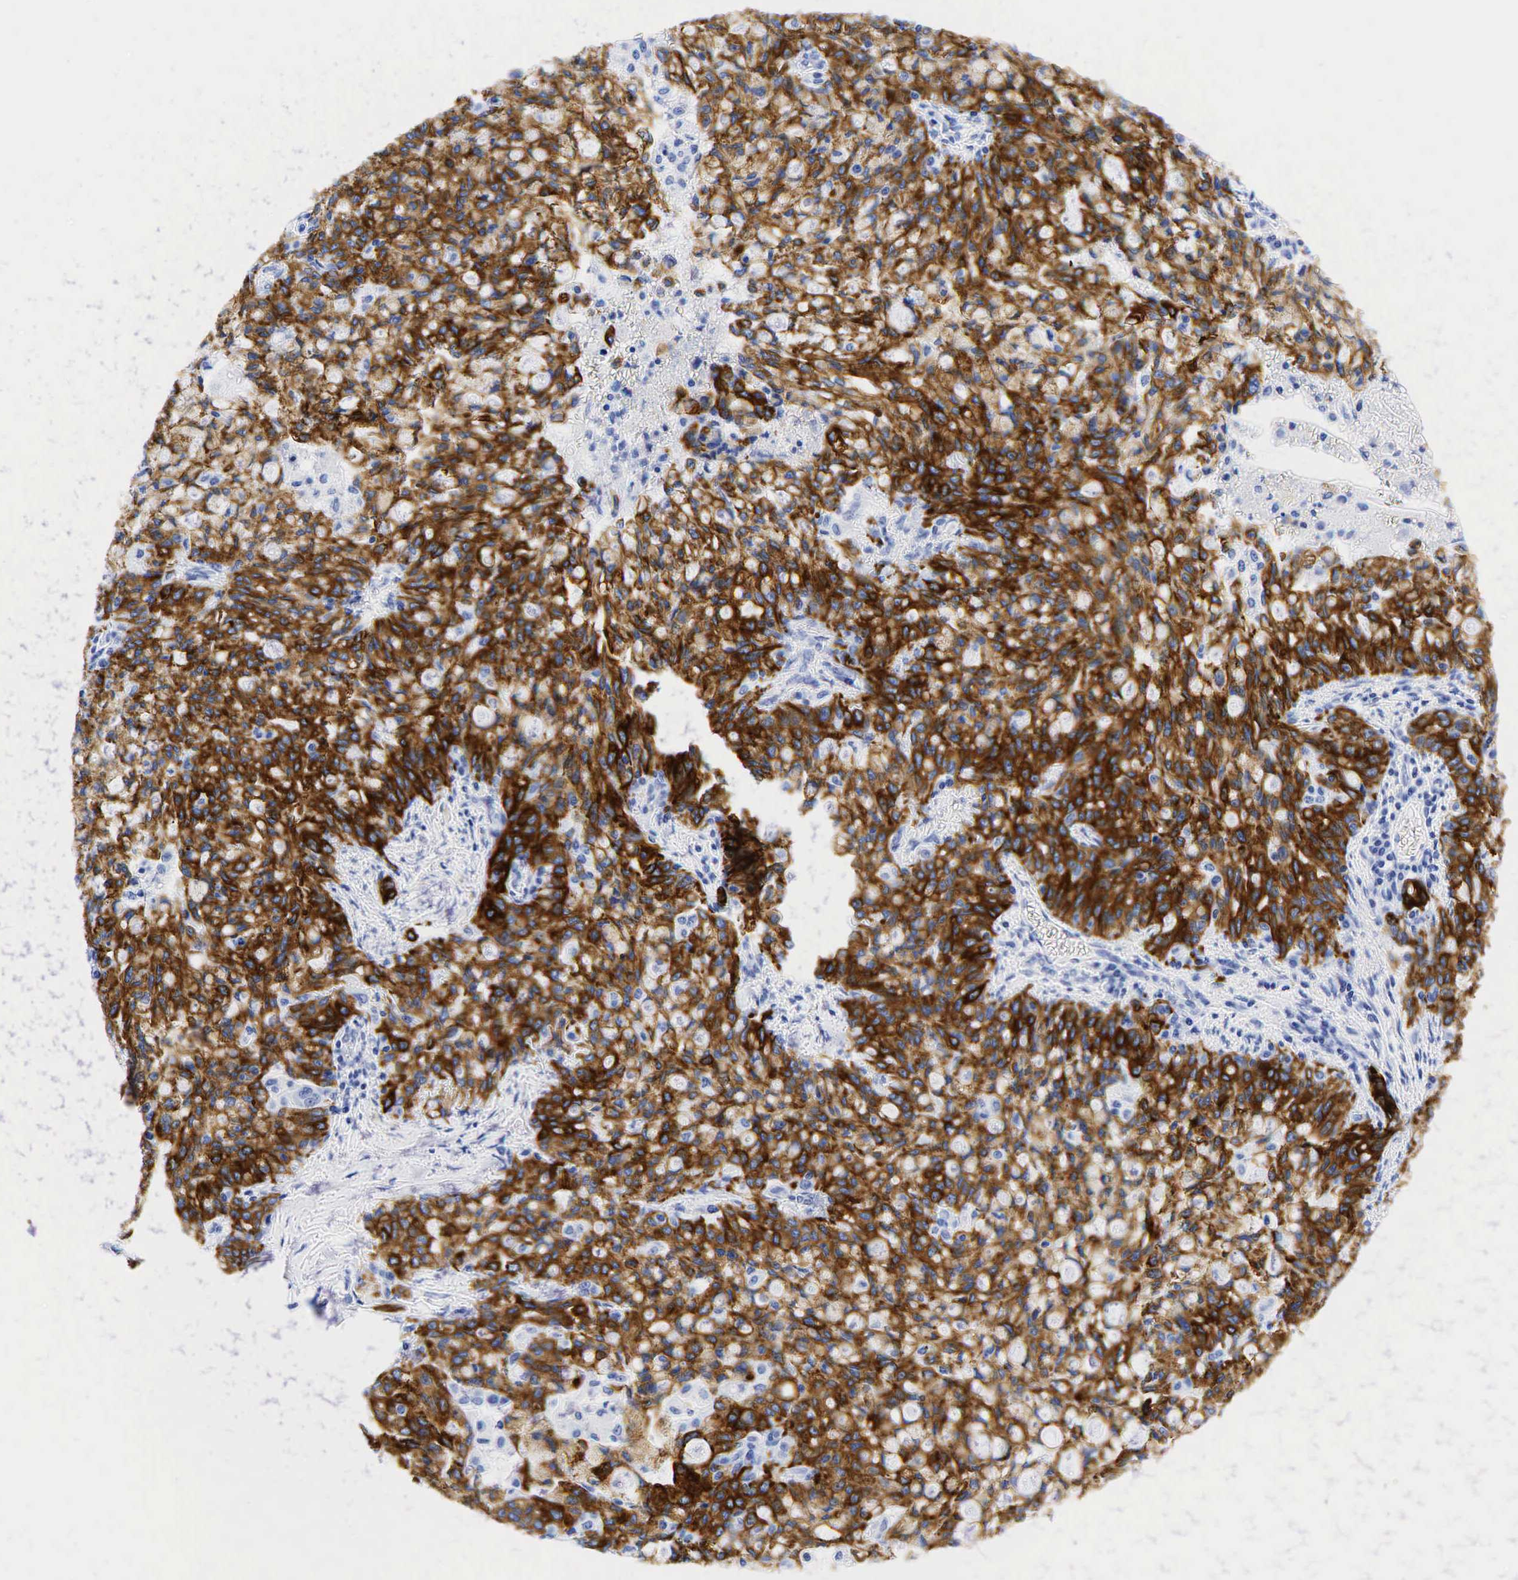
{"staining": {"intensity": "strong", "quantity": ">75%", "location": "cytoplasmic/membranous"}, "tissue": "lung cancer", "cell_type": "Tumor cells", "image_type": "cancer", "snomed": [{"axis": "morphology", "description": "Adenocarcinoma, NOS"}, {"axis": "topography", "description": "Lung"}], "caption": "A photomicrograph of human lung cancer (adenocarcinoma) stained for a protein exhibits strong cytoplasmic/membranous brown staining in tumor cells.", "gene": "KRT19", "patient": {"sex": "female", "age": 44}}